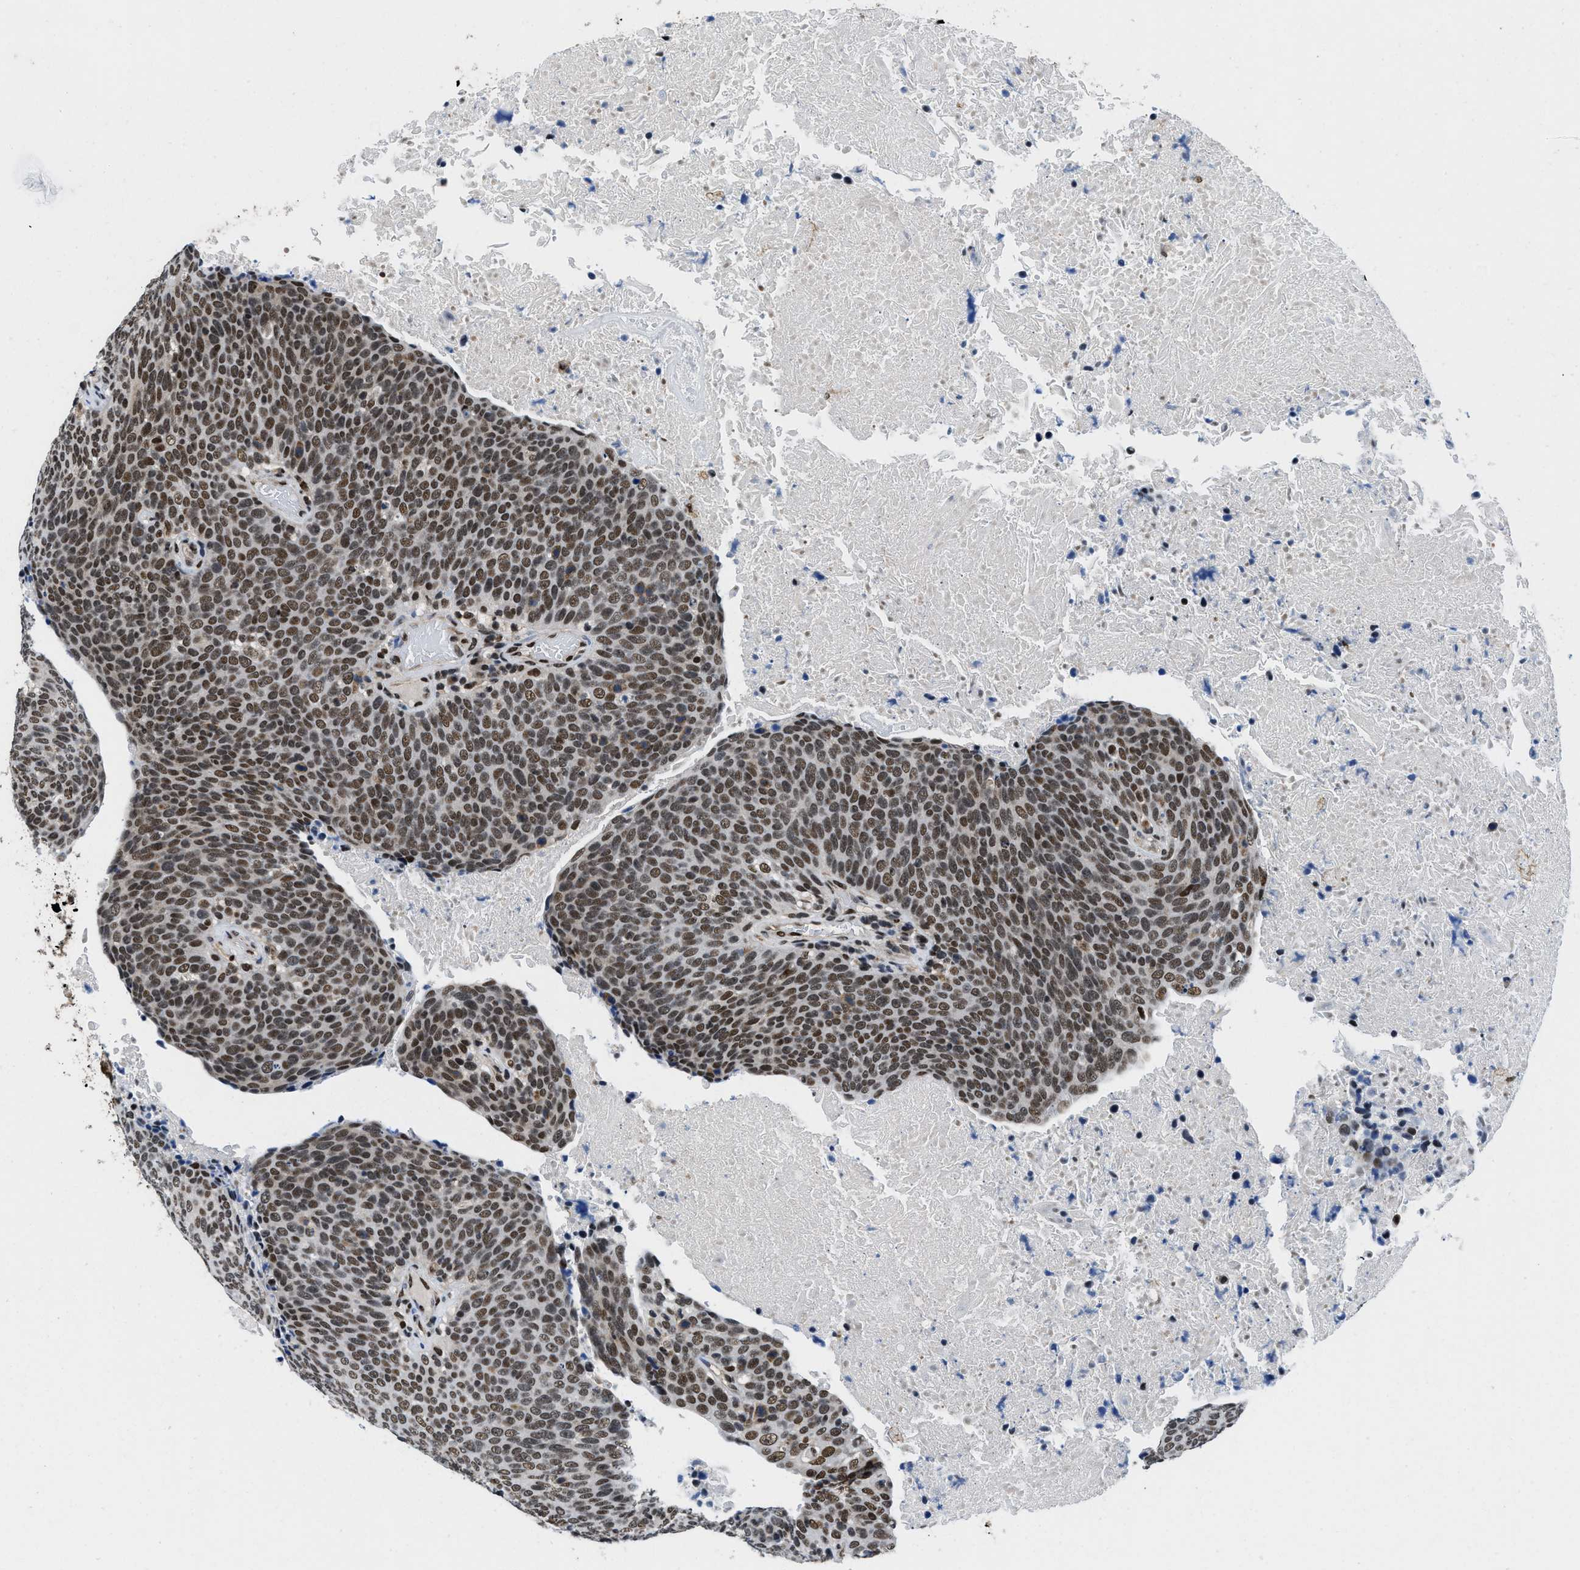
{"staining": {"intensity": "strong", "quantity": ">75%", "location": "nuclear"}, "tissue": "head and neck cancer", "cell_type": "Tumor cells", "image_type": "cancer", "snomed": [{"axis": "morphology", "description": "Squamous cell carcinoma, NOS"}, {"axis": "morphology", "description": "Squamous cell carcinoma, metastatic, NOS"}, {"axis": "topography", "description": "Lymph node"}, {"axis": "topography", "description": "Head-Neck"}], "caption": "This histopathology image shows head and neck cancer stained with immunohistochemistry (IHC) to label a protein in brown. The nuclear of tumor cells show strong positivity for the protein. Nuclei are counter-stained blue.", "gene": "SAFB", "patient": {"sex": "male", "age": 62}}